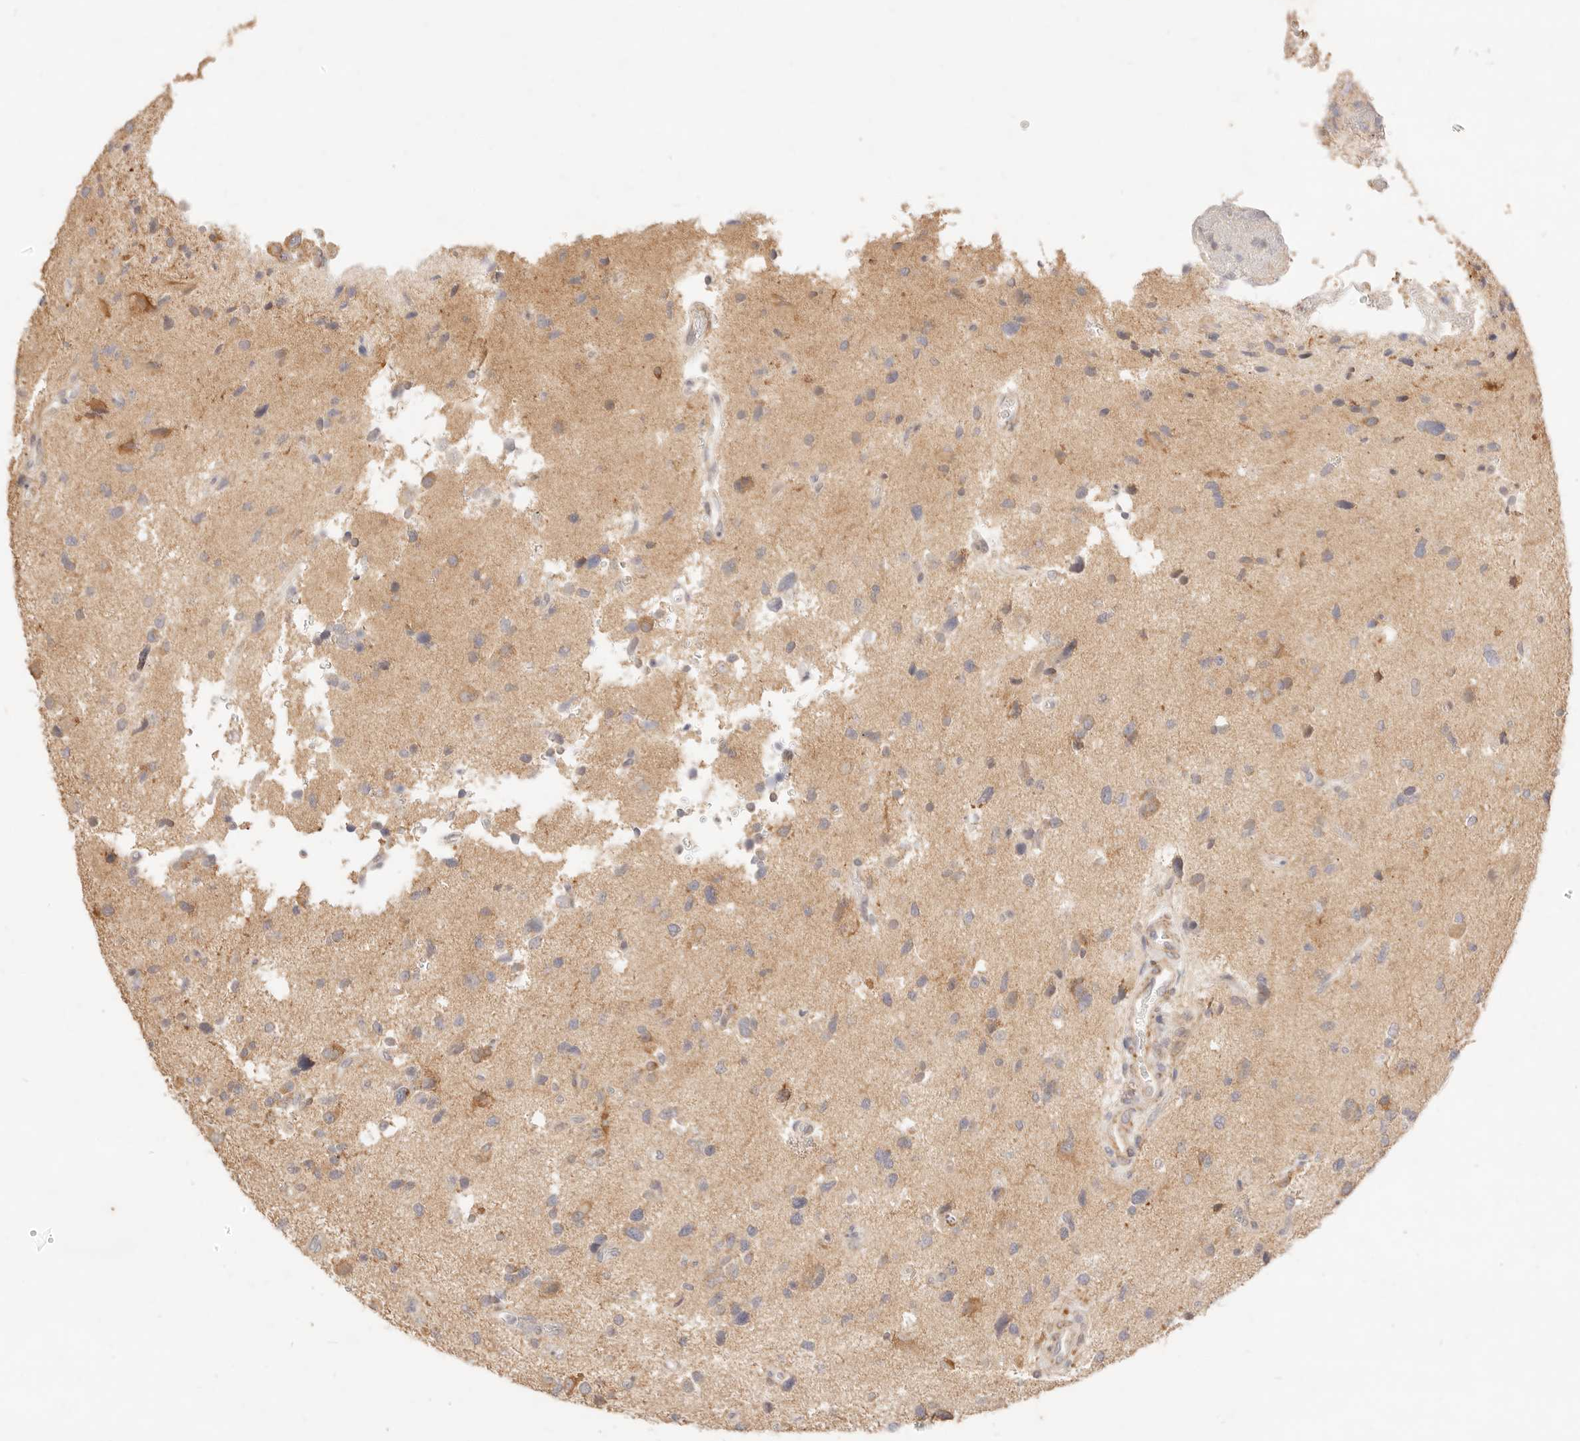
{"staining": {"intensity": "moderate", "quantity": "<25%", "location": "cytoplasmic/membranous"}, "tissue": "glioma", "cell_type": "Tumor cells", "image_type": "cancer", "snomed": [{"axis": "morphology", "description": "Glioma, malignant, High grade"}, {"axis": "topography", "description": "Brain"}], "caption": "Immunohistochemistry (IHC) of malignant glioma (high-grade) displays low levels of moderate cytoplasmic/membranous staining in about <25% of tumor cells. The staining is performed using DAB (3,3'-diaminobenzidine) brown chromogen to label protein expression. The nuclei are counter-stained blue using hematoxylin.", "gene": "RUBCNL", "patient": {"sex": "male", "age": 33}}